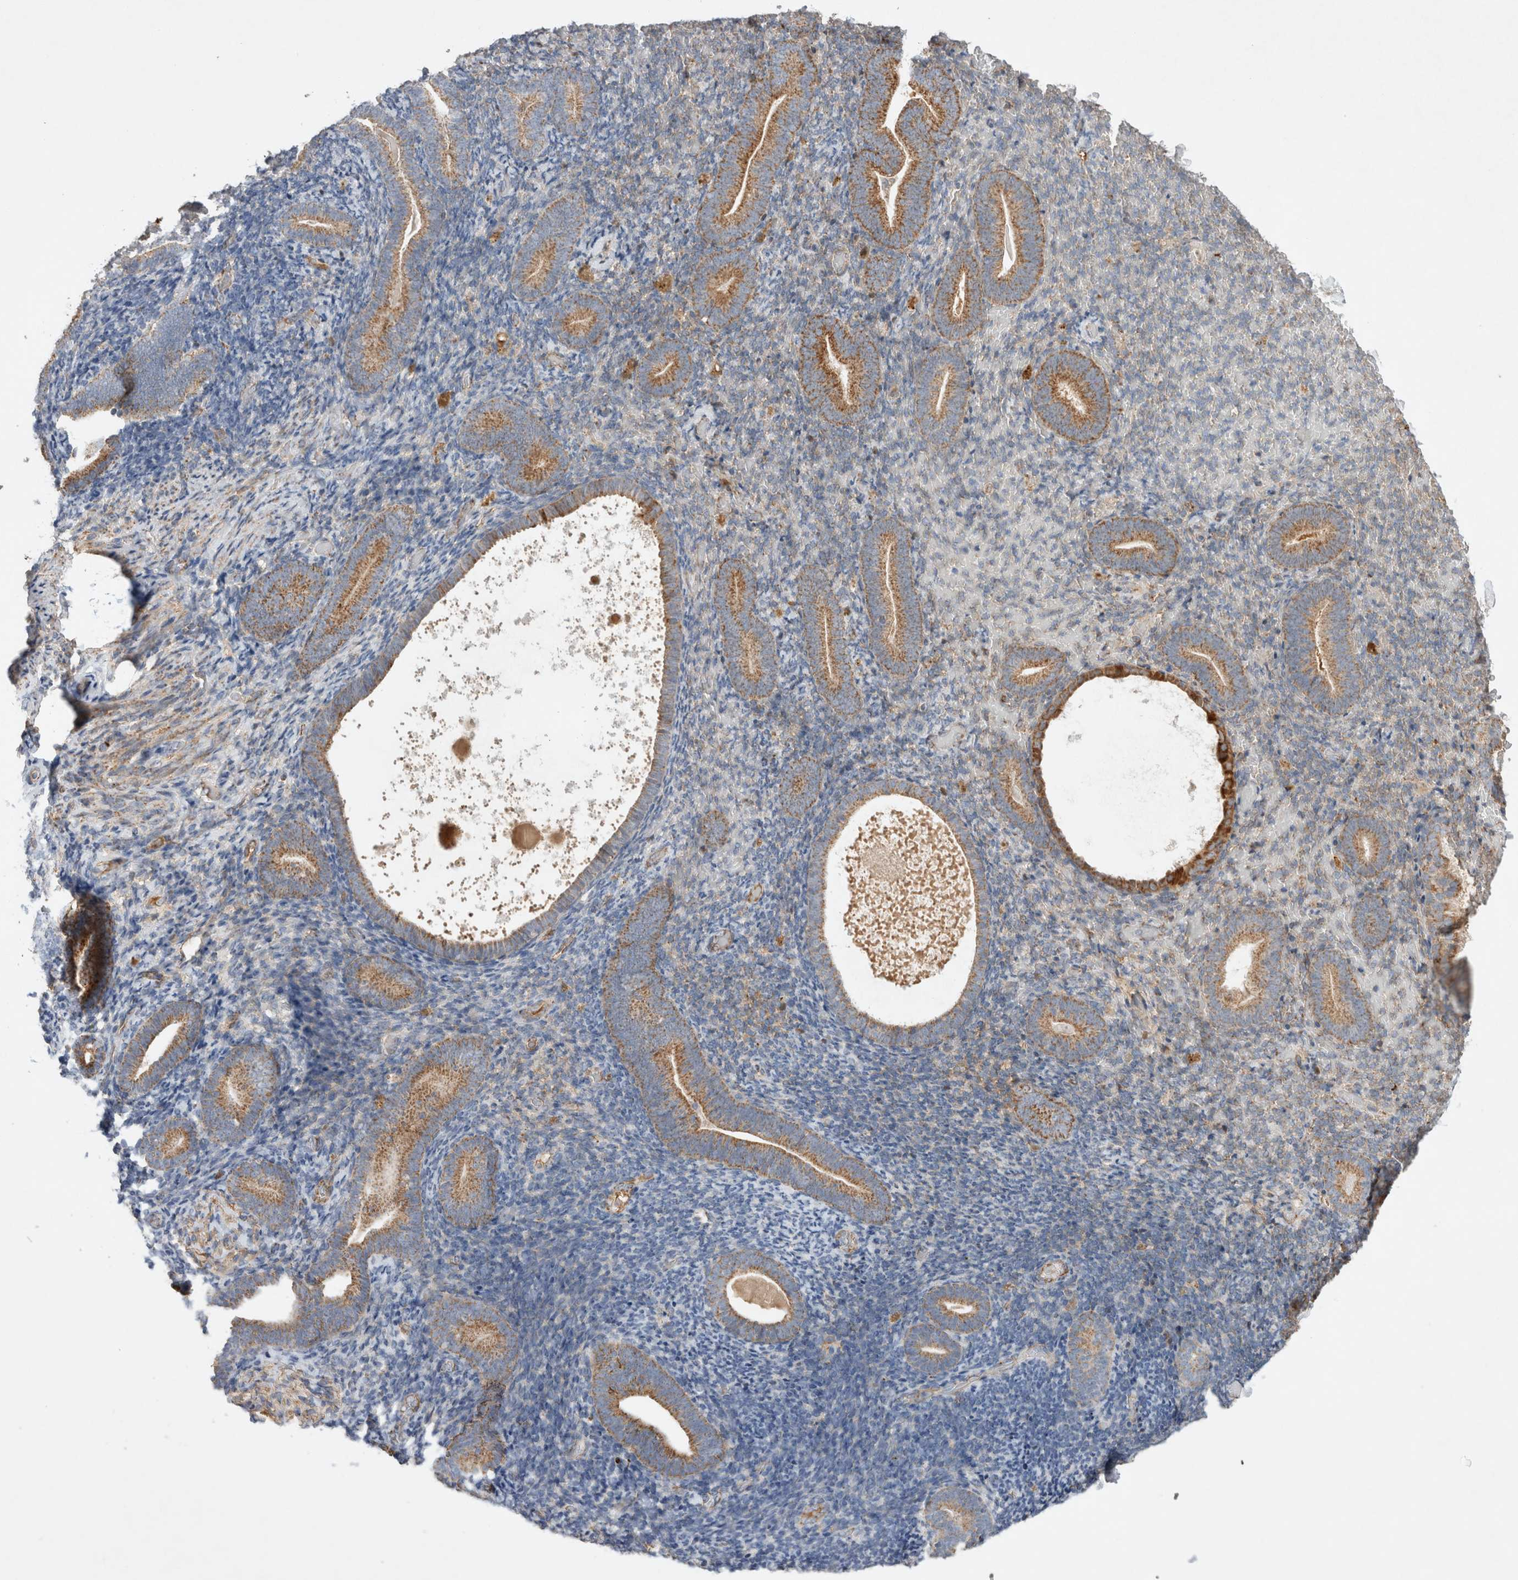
{"staining": {"intensity": "negative", "quantity": "none", "location": "none"}, "tissue": "endometrium", "cell_type": "Cells in endometrial stroma", "image_type": "normal", "snomed": [{"axis": "morphology", "description": "Normal tissue, NOS"}, {"axis": "topography", "description": "Endometrium"}], "caption": "Photomicrograph shows no significant protein positivity in cells in endometrial stroma of unremarkable endometrium. (Brightfield microscopy of DAB (3,3'-diaminobenzidine) immunohistochemistry at high magnification).", "gene": "MRPS28", "patient": {"sex": "female", "age": 51}}